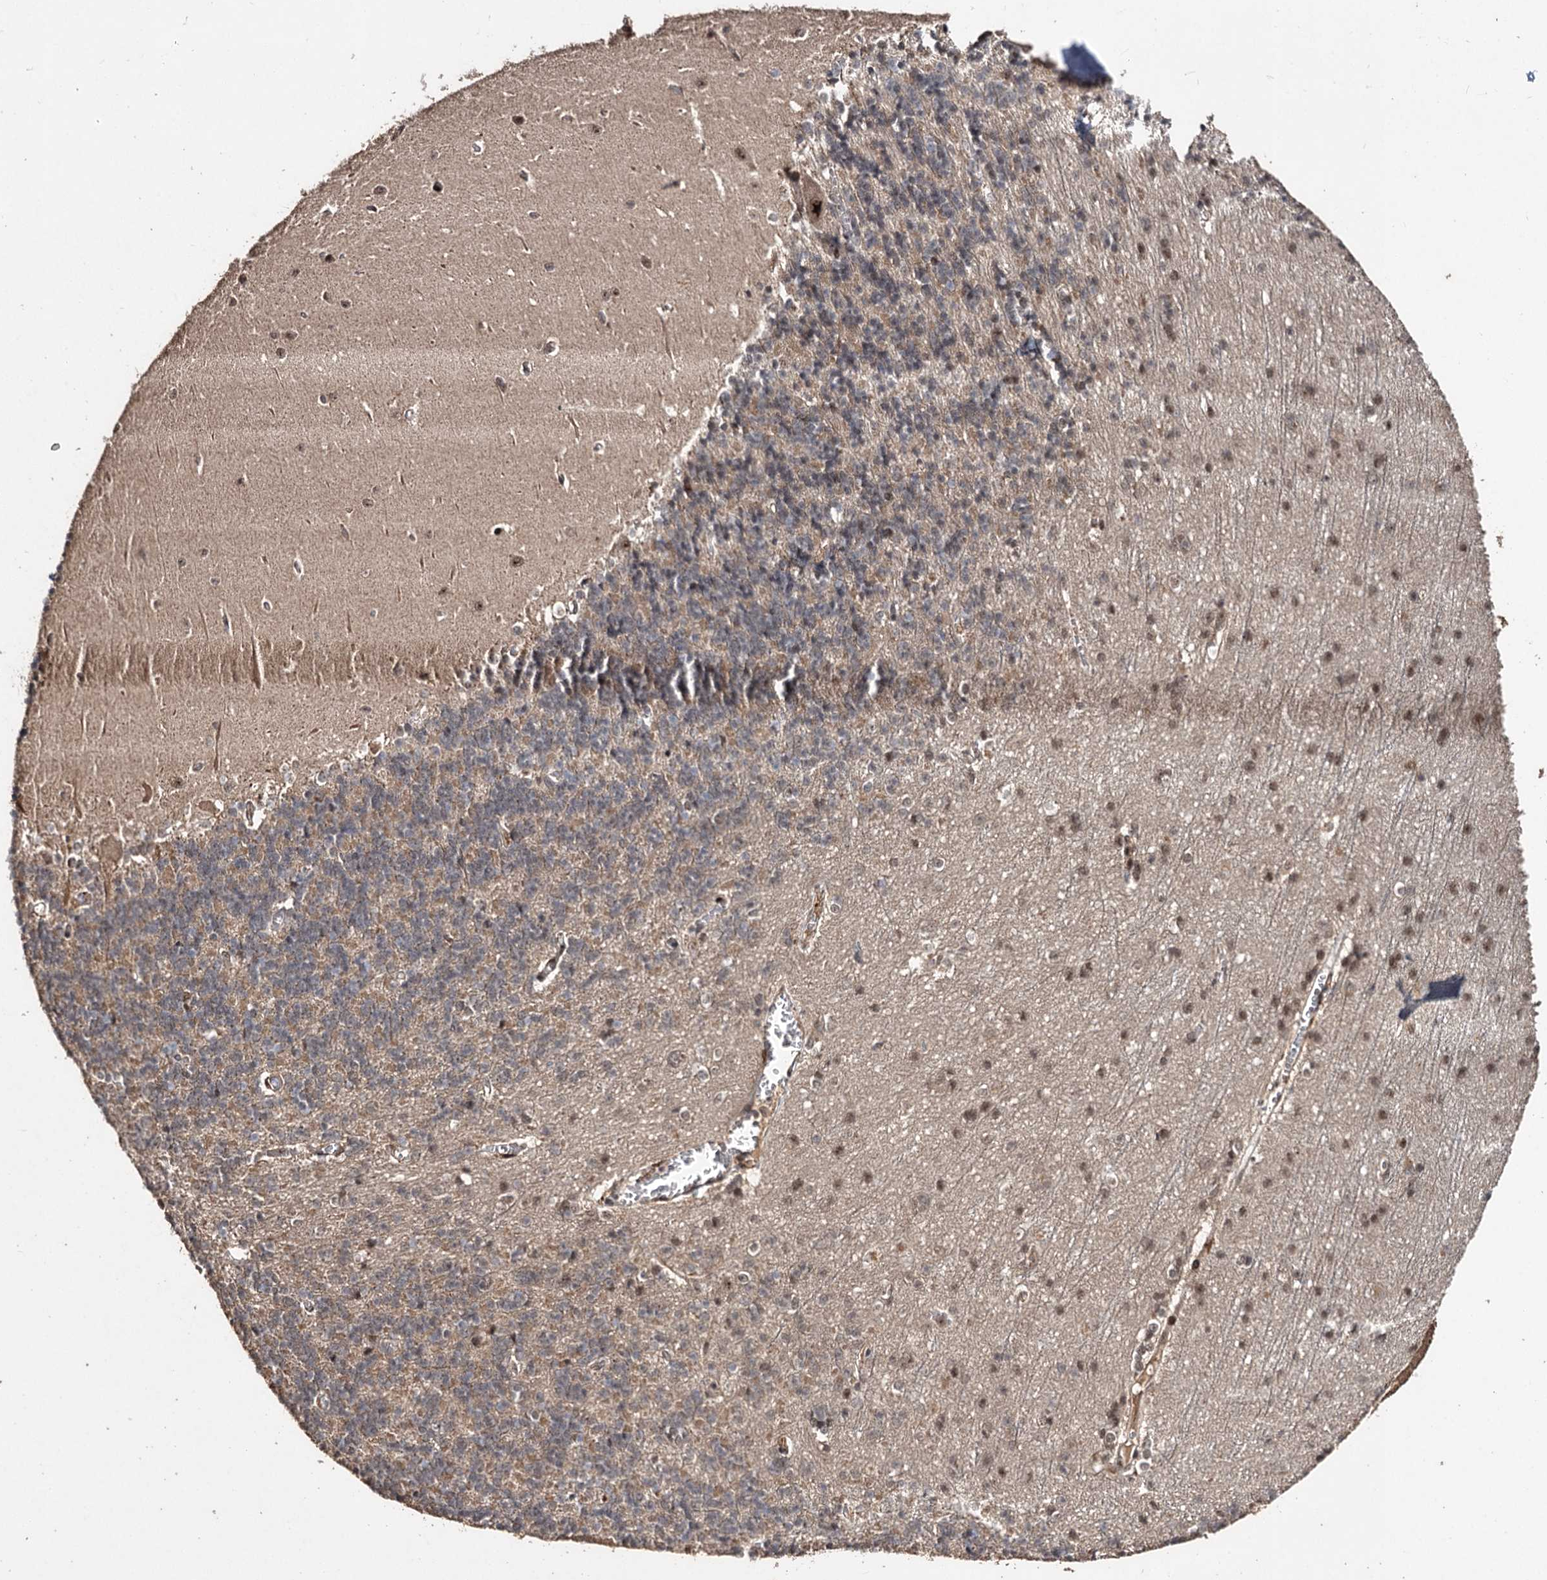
{"staining": {"intensity": "moderate", "quantity": "<25%", "location": "cytoplasmic/membranous,nuclear"}, "tissue": "cerebellum", "cell_type": "Cells in granular layer", "image_type": "normal", "snomed": [{"axis": "morphology", "description": "Normal tissue, NOS"}, {"axis": "topography", "description": "Cerebellum"}], "caption": "A brown stain labels moderate cytoplasmic/membranous,nuclear staining of a protein in cells in granular layer of unremarkable cerebellum. (DAB IHC with brightfield microscopy, high magnification).", "gene": "MKNK2", "patient": {"sex": "male", "age": 37}}